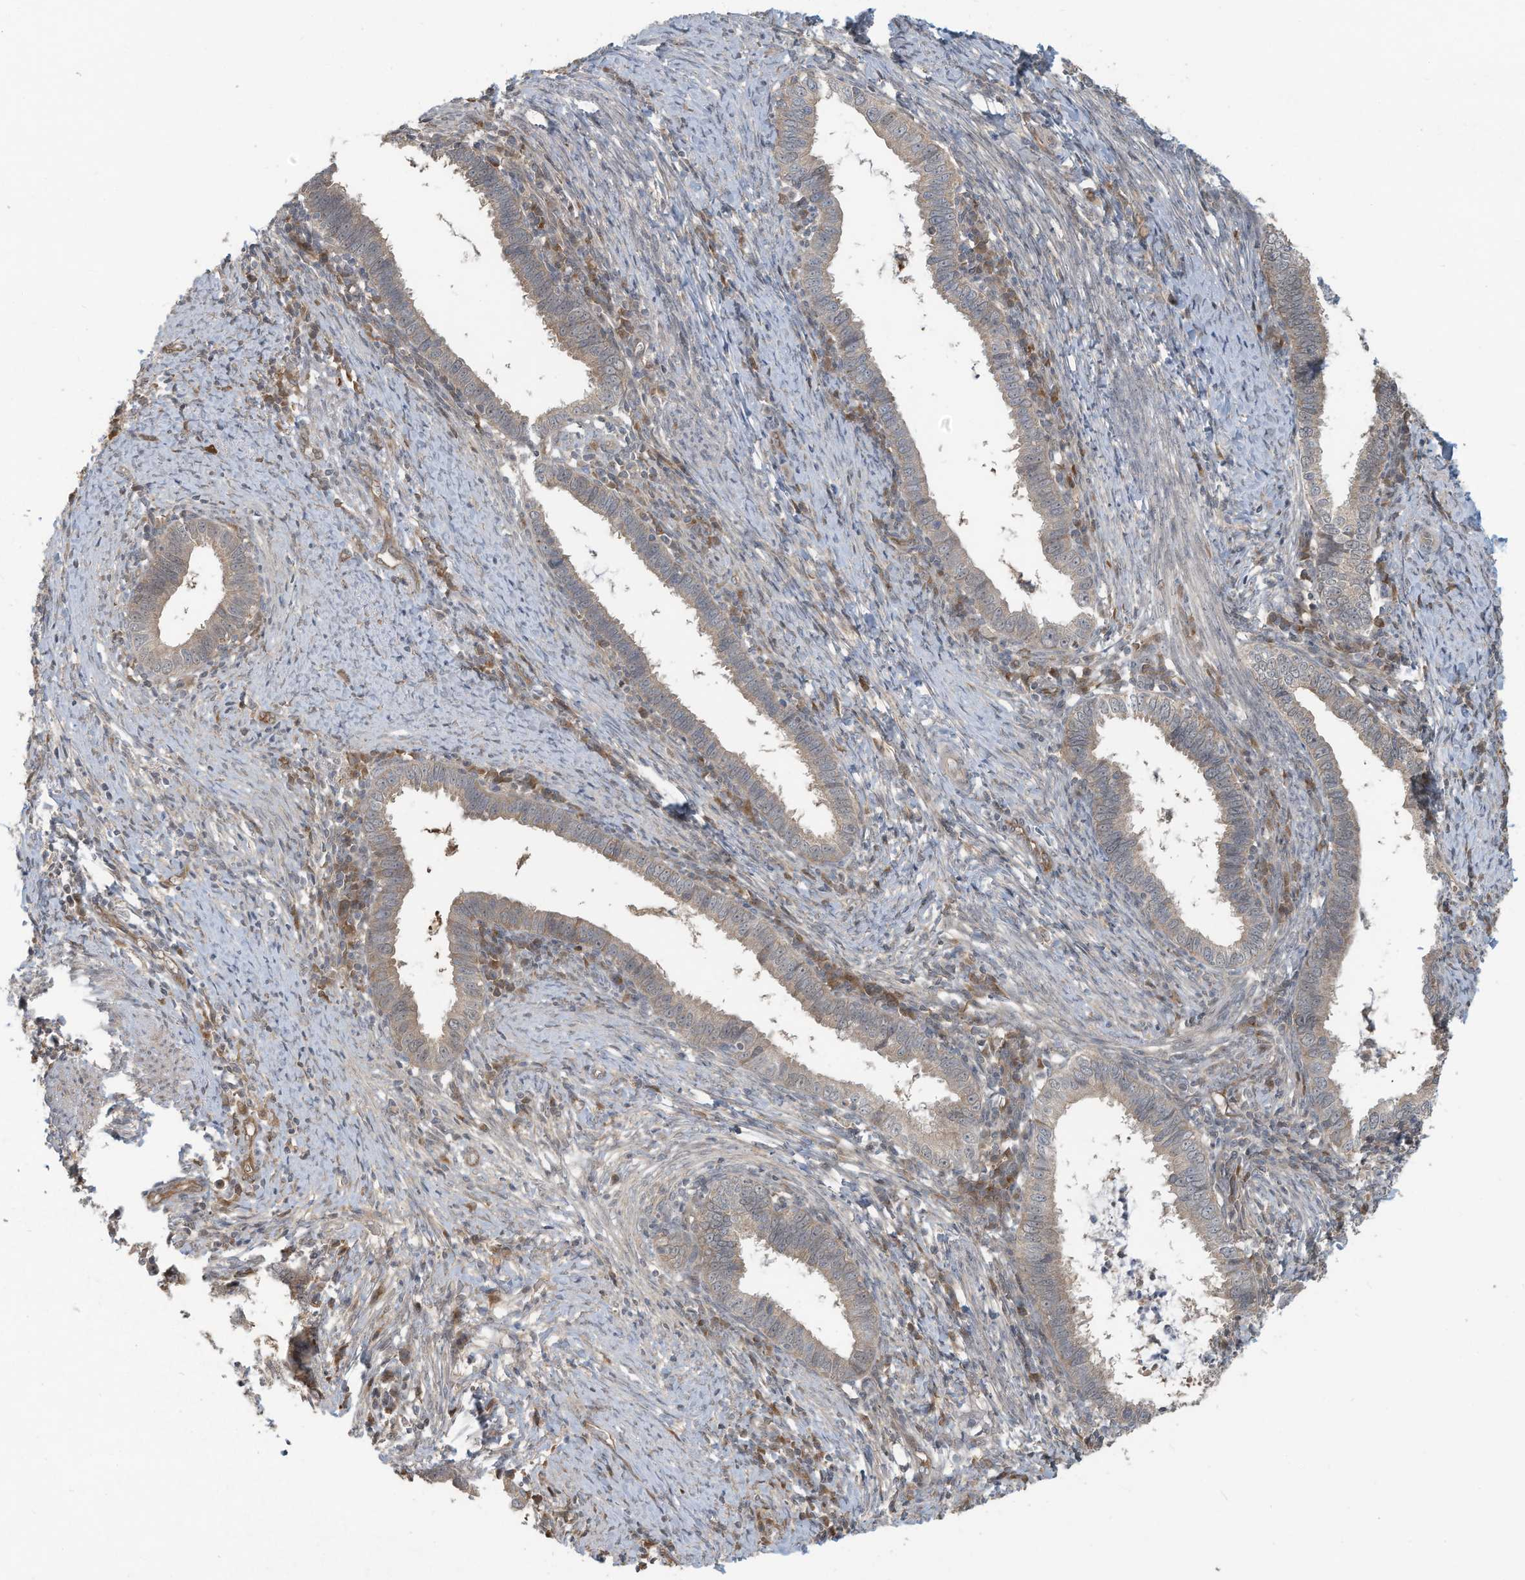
{"staining": {"intensity": "weak", "quantity": "25%-75%", "location": "cytoplasmic/membranous"}, "tissue": "cervical cancer", "cell_type": "Tumor cells", "image_type": "cancer", "snomed": [{"axis": "morphology", "description": "Adenocarcinoma, NOS"}, {"axis": "topography", "description": "Cervix"}], "caption": "High-power microscopy captured an IHC photomicrograph of cervical cancer (adenocarcinoma), revealing weak cytoplasmic/membranous staining in about 25%-75% of tumor cells. (Brightfield microscopy of DAB IHC at high magnification).", "gene": "ERI2", "patient": {"sex": "female", "age": 36}}